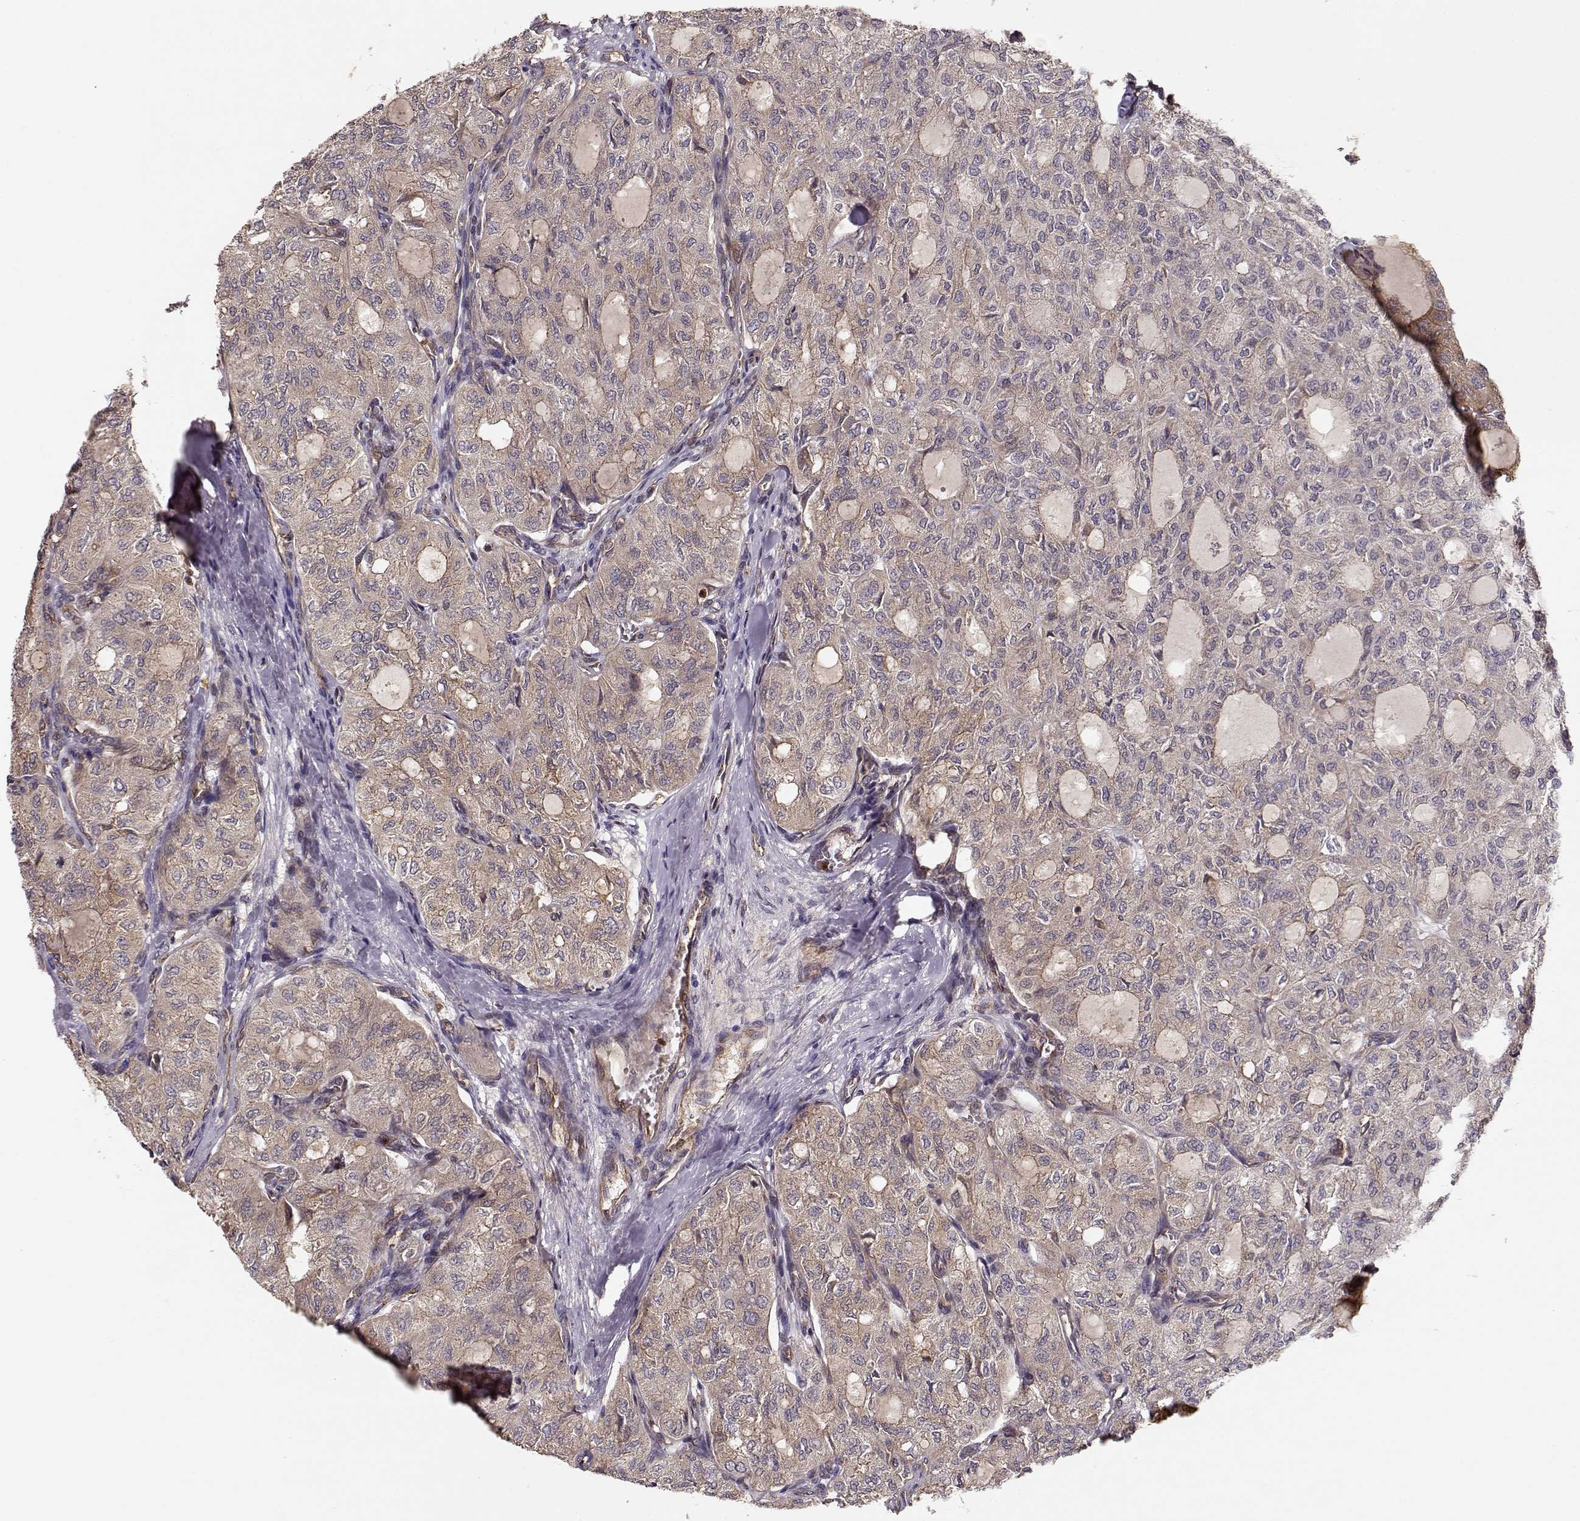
{"staining": {"intensity": "weak", "quantity": ">75%", "location": "cytoplasmic/membranous"}, "tissue": "thyroid cancer", "cell_type": "Tumor cells", "image_type": "cancer", "snomed": [{"axis": "morphology", "description": "Follicular adenoma carcinoma, NOS"}, {"axis": "topography", "description": "Thyroid gland"}], "caption": "Thyroid cancer was stained to show a protein in brown. There is low levels of weak cytoplasmic/membranous positivity in approximately >75% of tumor cells. The staining was performed using DAB to visualize the protein expression in brown, while the nuclei were stained in blue with hematoxylin (Magnification: 20x).", "gene": "ARHGEF2", "patient": {"sex": "male", "age": 75}}